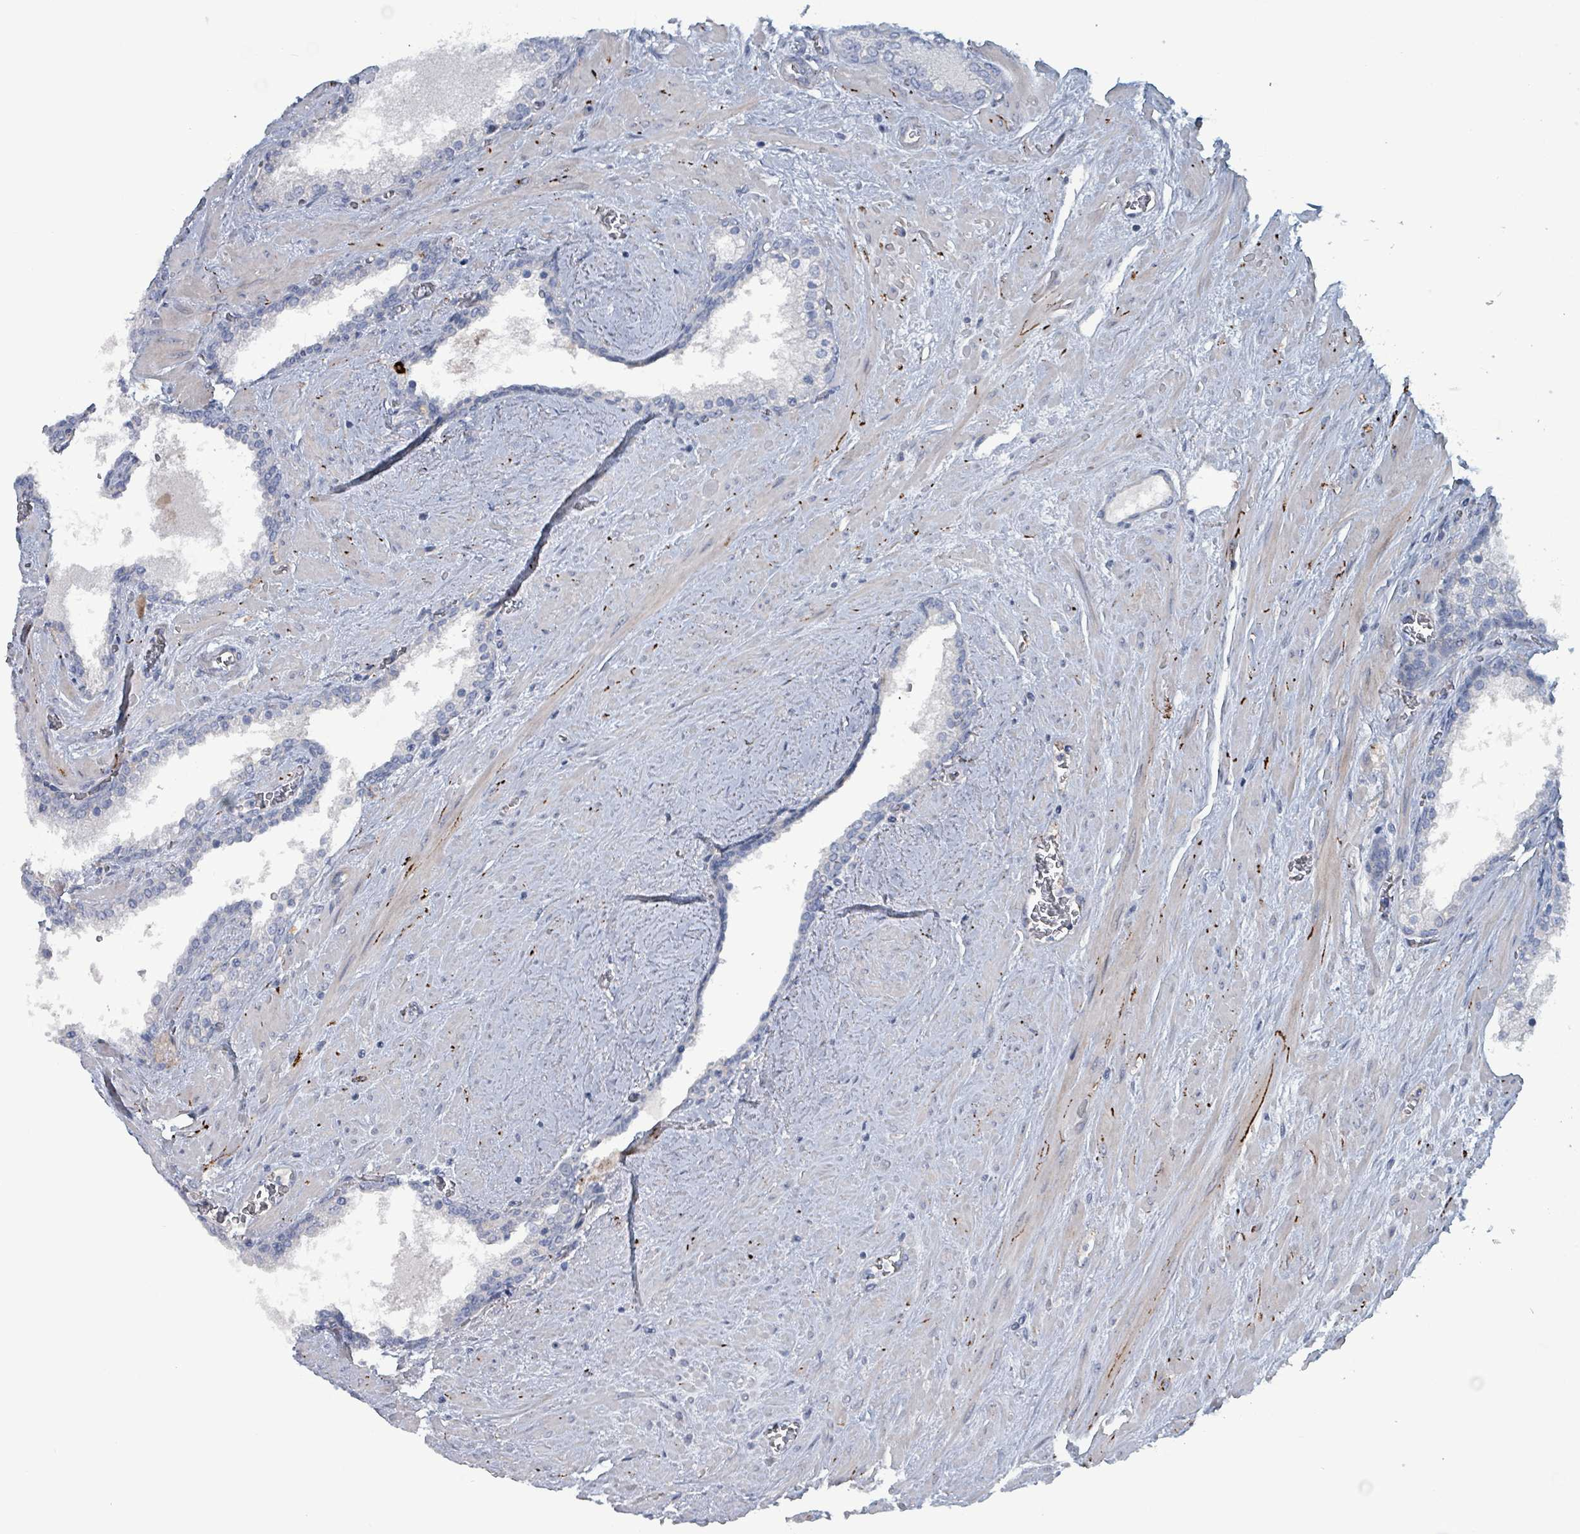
{"staining": {"intensity": "negative", "quantity": "none", "location": "none"}, "tissue": "prostate cancer", "cell_type": "Tumor cells", "image_type": "cancer", "snomed": [{"axis": "morphology", "description": "Adenocarcinoma, High grade"}, {"axis": "topography", "description": "Prostate"}], "caption": "The photomicrograph reveals no significant positivity in tumor cells of high-grade adenocarcinoma (prostate).", "gene": "TAAR5", "patient": {"sex": "male", "age": 64}}